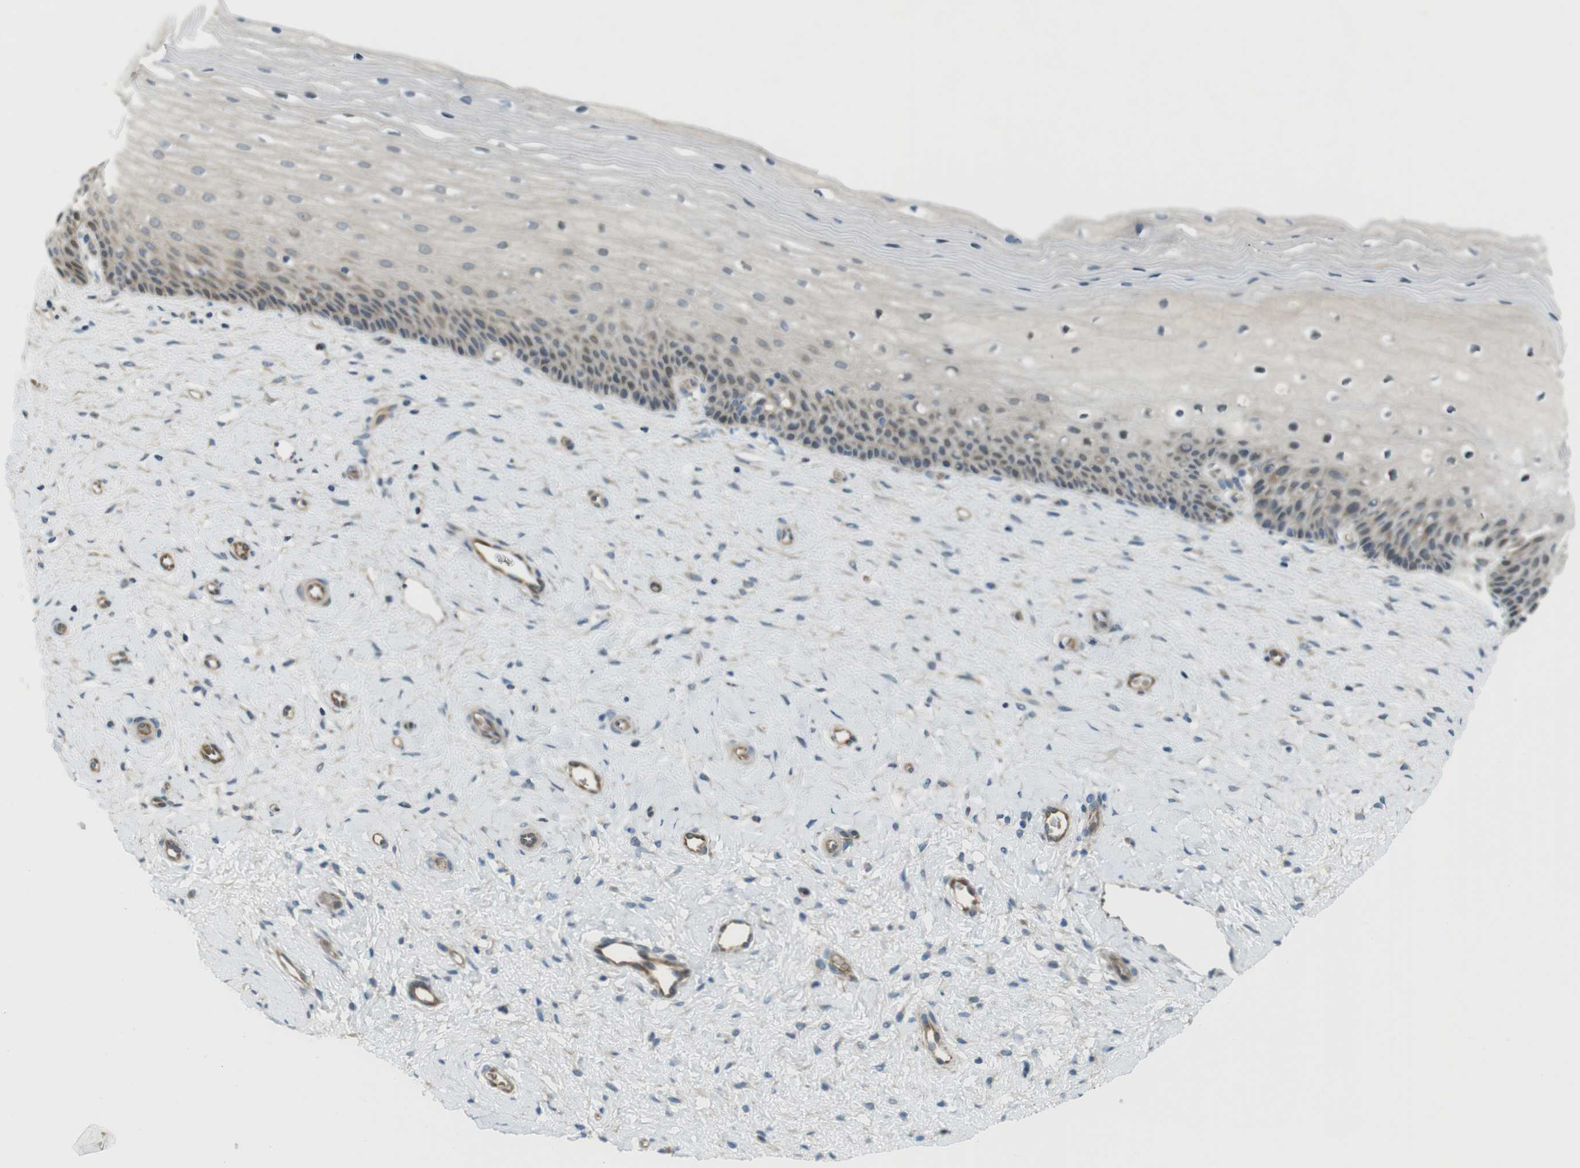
{"staining": {"intensity": "weak", "quantity": "<25%", "location": "cytoplasmic/membranous"}, "tissue": "cervix", "cell_type": "Squamous epithelial cells", "image_type": "normal", "snomed": [{"axis": "morphology", "description": "Normal tissue, NOS"}, {"axis": "topography", "description": "Cervix"}], "caption": "Immunohistochemistry histopathology image of unremarkable cervix: cervix stained with DAB (3,3'-diaminobenzidine) demonstrates no significant protein positivity in squamous epithelial cells. (DAB (3,3'-diaminobenzidine) immunohistochemistry, high magnification).", "gene": "ABHD15", "patient": {"sex": "female", "age": 39}}